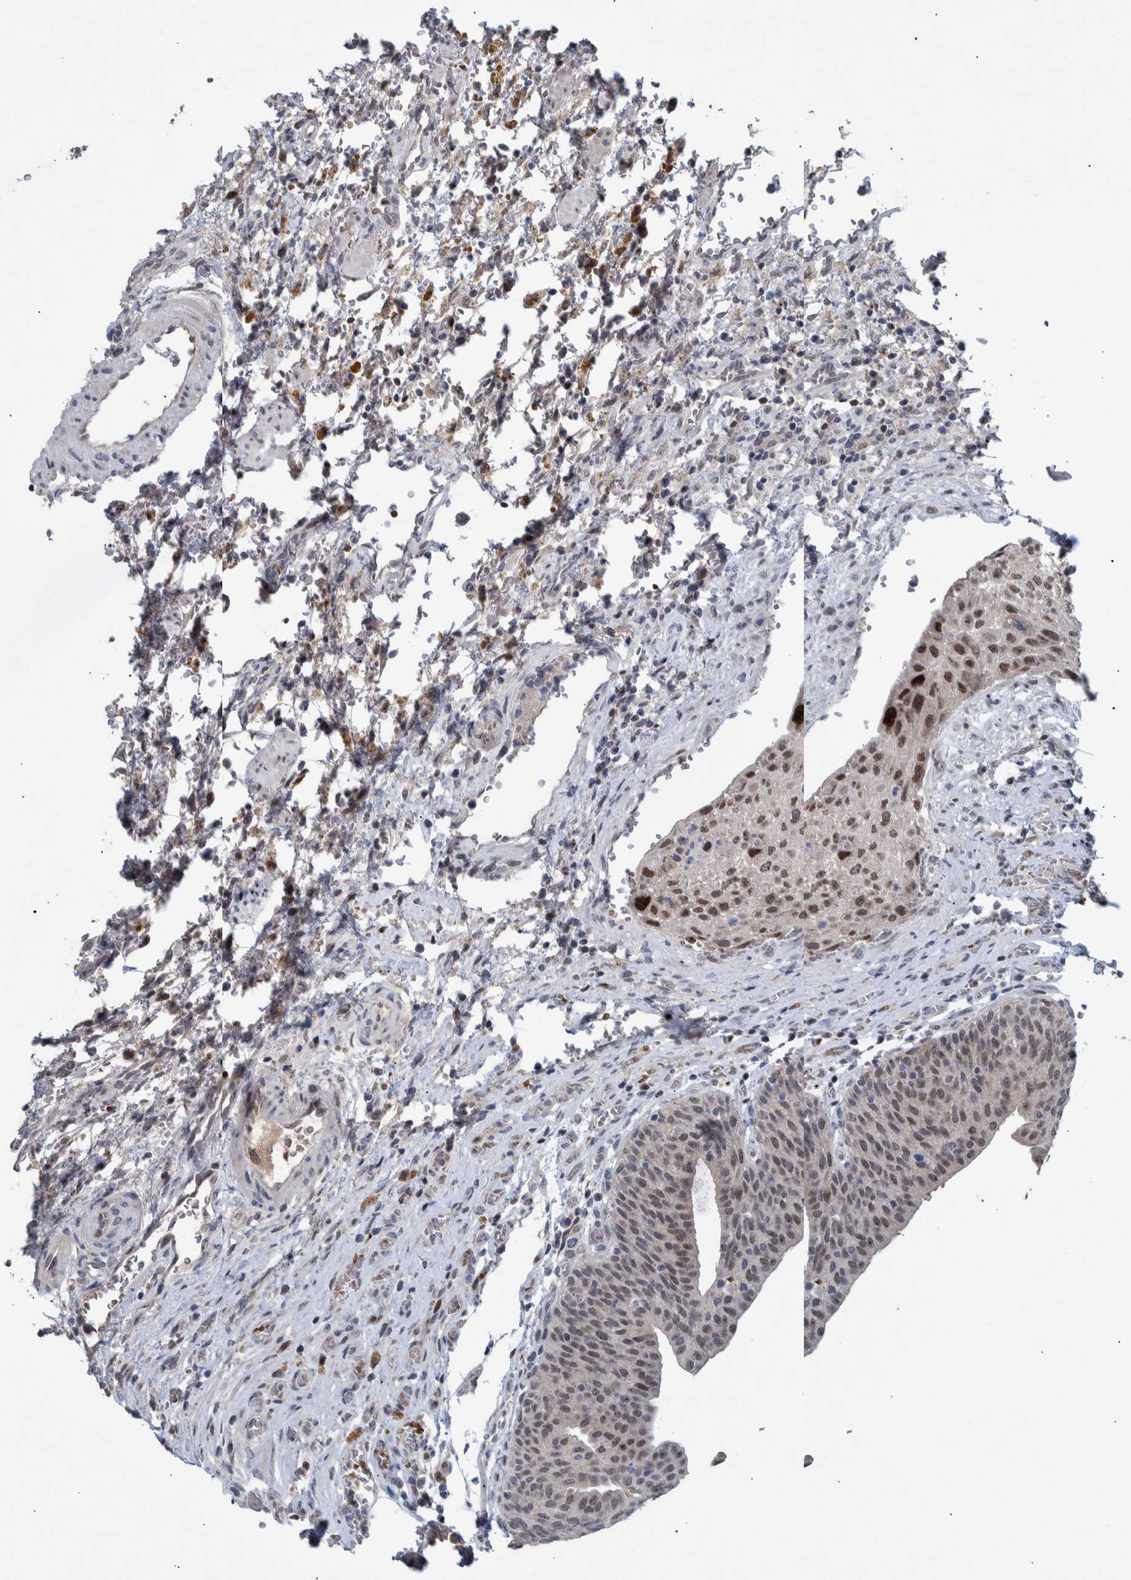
{"staining": {"intensity": "moderate", "quantity": ">75%", "location": "nuclear"}, "tissue": "urothelial cancer", "cell_type": "Tumor cells", "image_type": "cancer", "snomed": [{"axis": "morphology", "description": "Urothelial carcinoma, Low grade"}, {"axis": "morphology", "description": "Urothelial carcinoma, High grade"}, {"axis": "topography", "description": "Urinary bladder"}], "caption": "Urothelial cancer stained for a protein (brown) demonstrates moderate nuclear positive positivity in approximately >75% of tumor cells.", "gene": "ESRP1", "patient": {"sex": "male", "age": 35}}